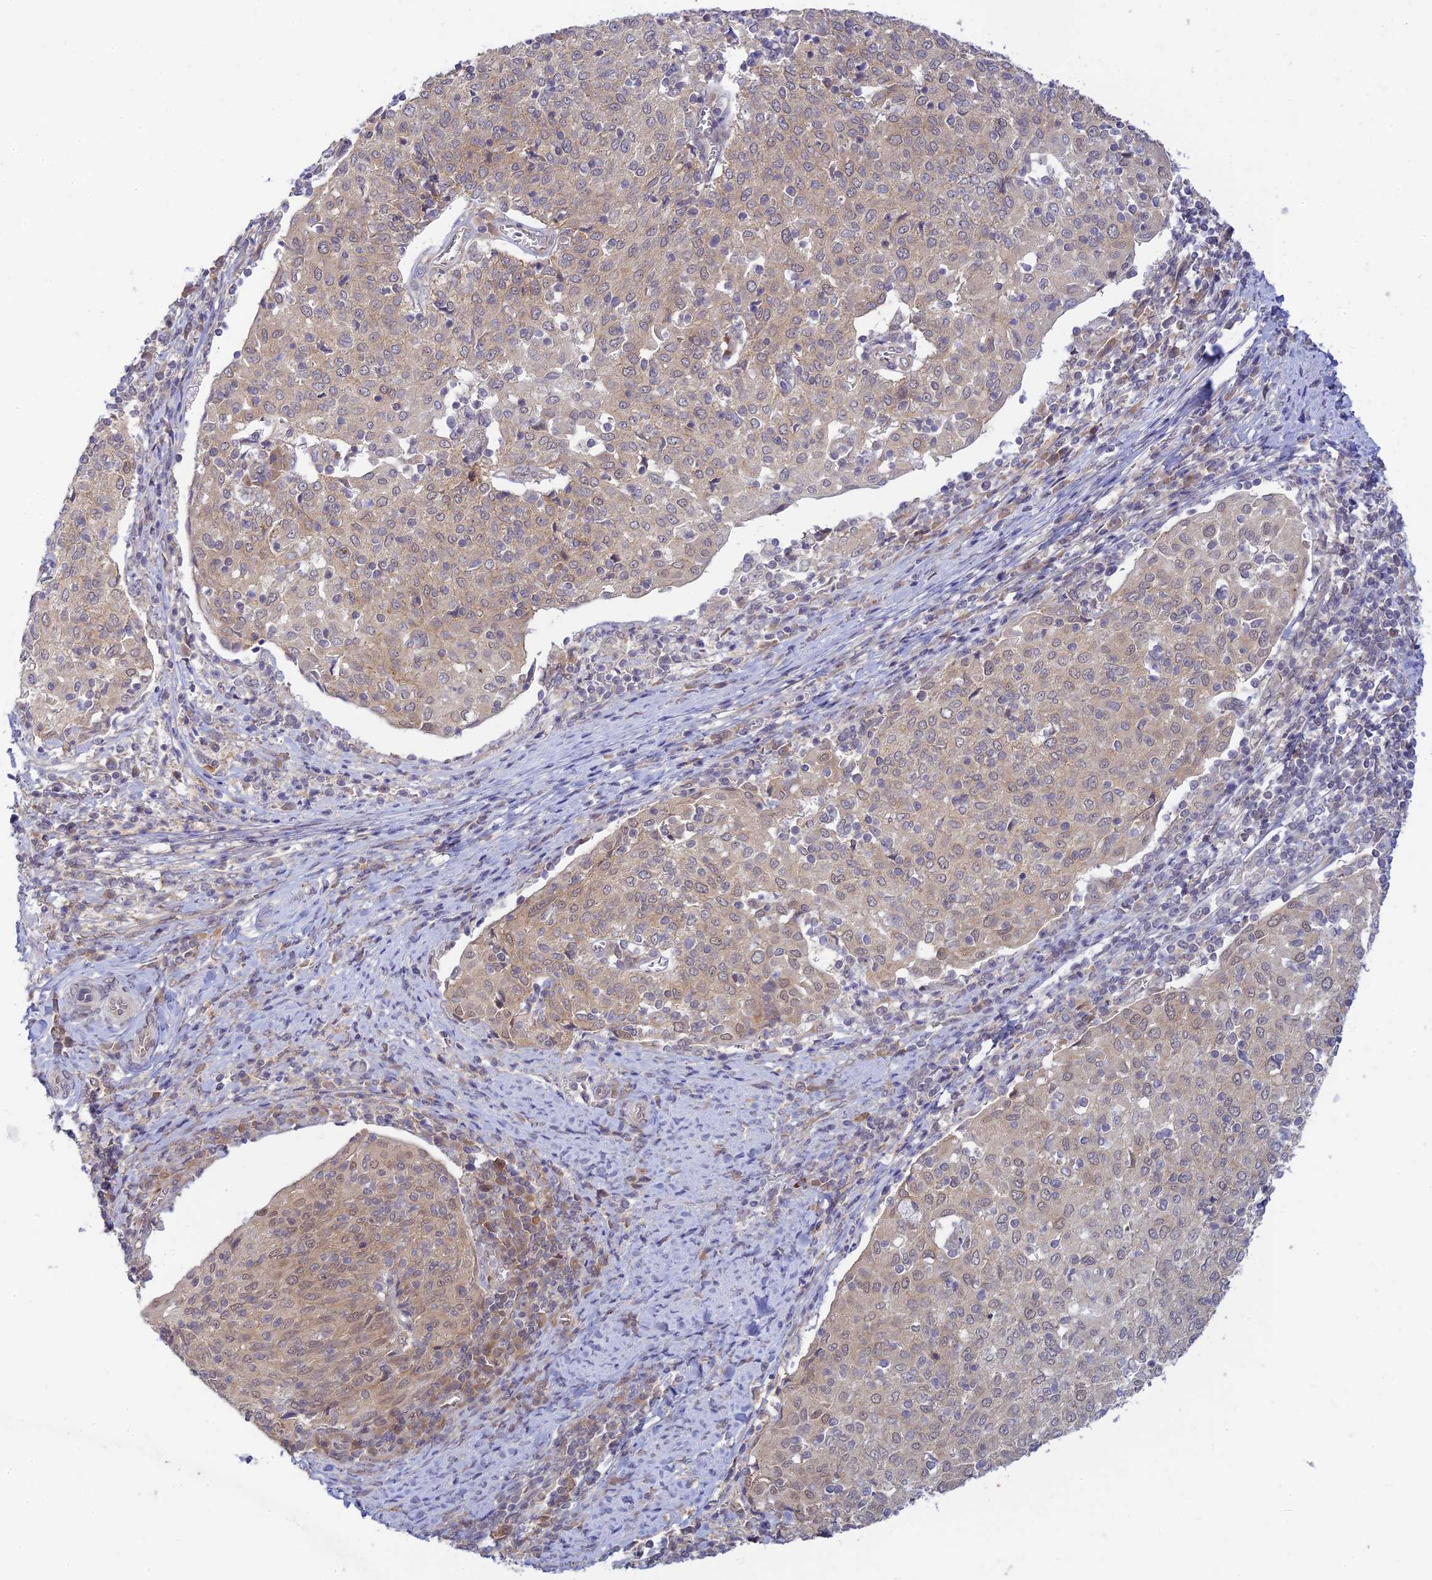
{"staining": {"intensity": "weak", "quantity": "25%-75%", "location": "cytoplasmic/membranous"}, "tissue": "cervical cancer", "cell_type": "Tumor cells", "image_type": "cancer", "snomed": [{"axis": "morphology", "description": "Squamous cell carcinoma, NOS"}, {"axis": "topography", "description": "Cervix"}], "caption": "Immunohistochemical staining of human cervical cancer demonstrates low levels of weak cytoplasmic/membranous staining in about 25%-75% of tumor cells.", "gene": "SKIC8", "patient": {"sex": "female", "age": 52}}